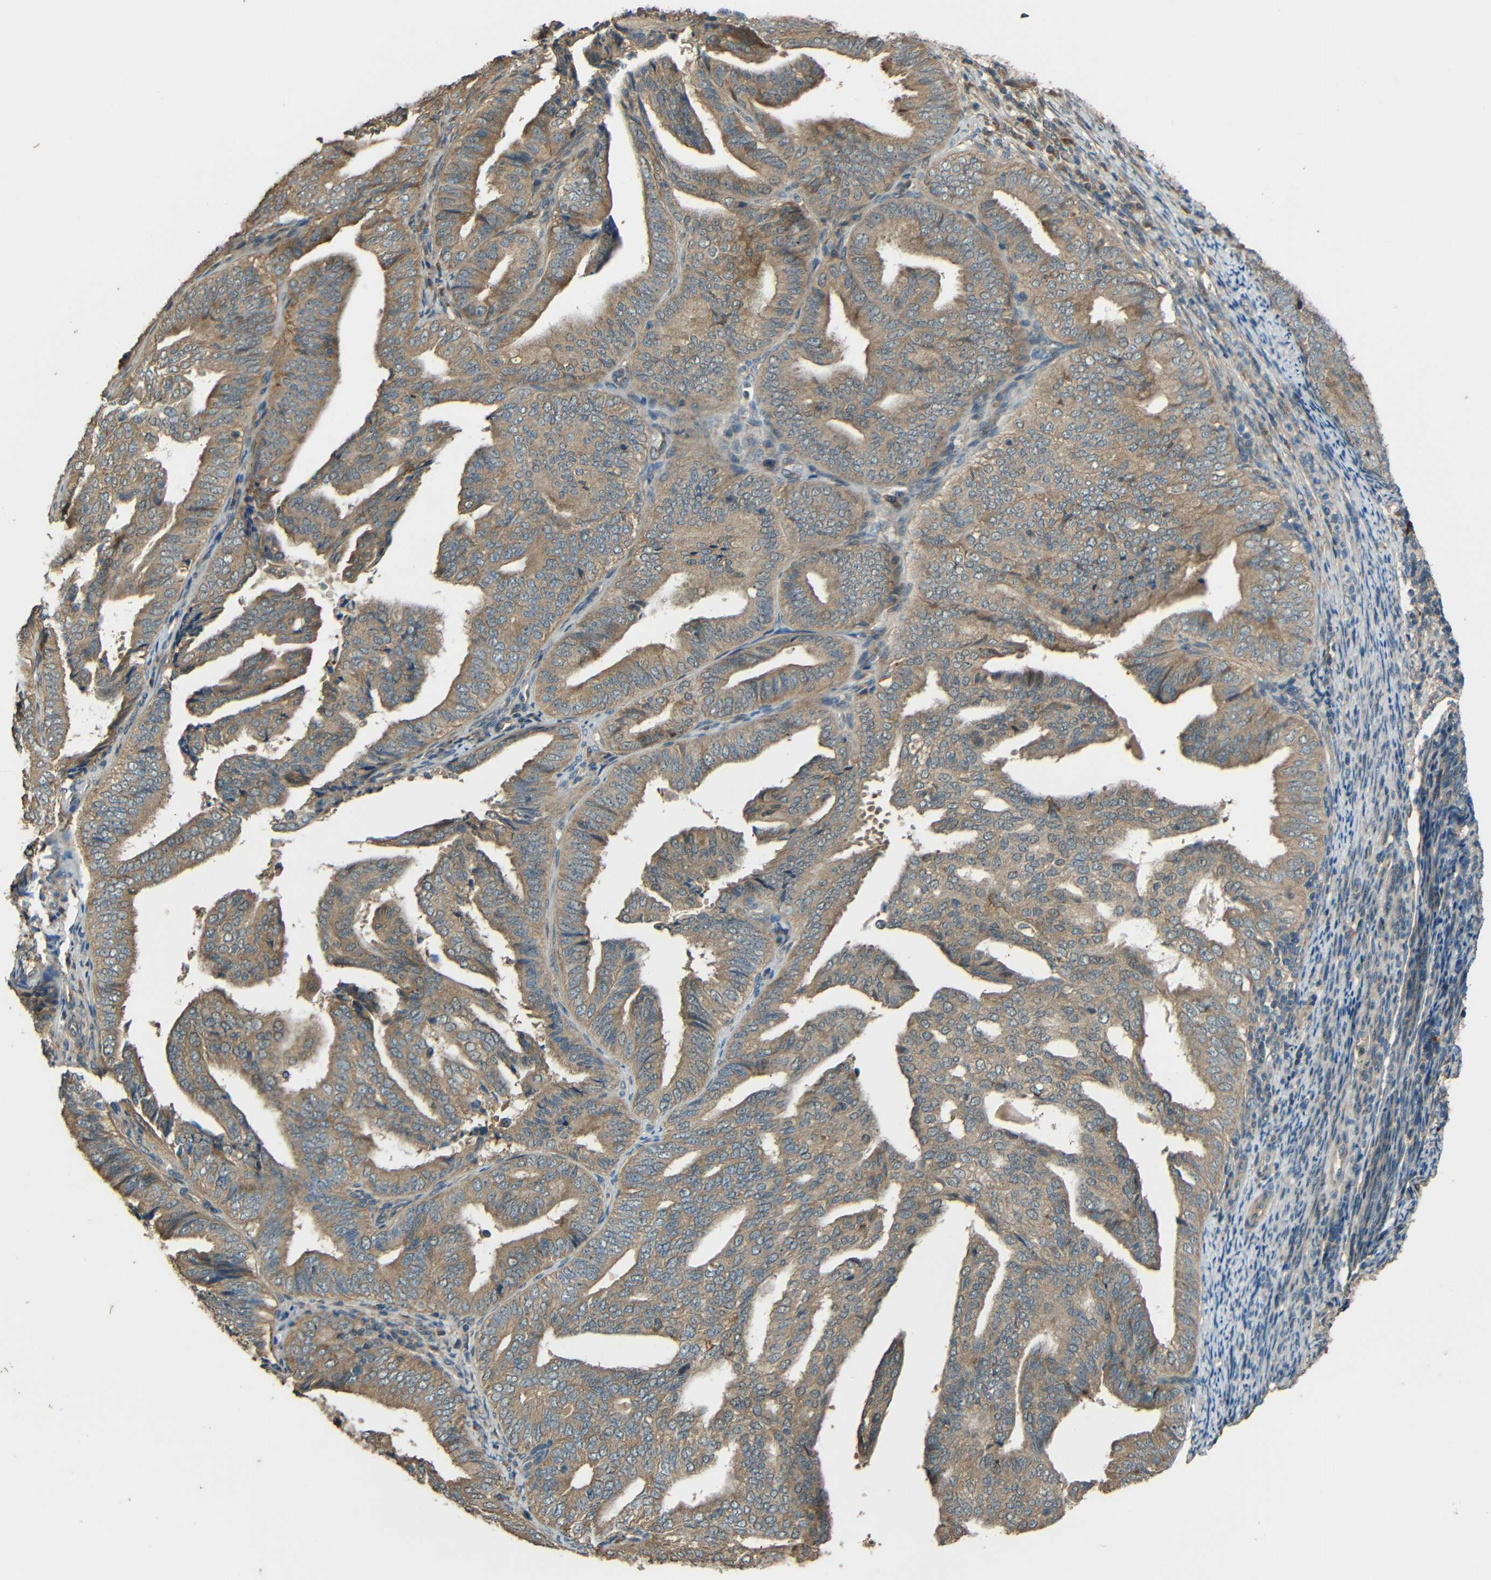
{"staining": {"intensity": "moderate", "quantity": ">75%", "location": "cytoplasmic/membranous"}, "tissue": "endometrial cancer", "cell_type": "Tumor cells", "image_type": "cancer", "snomed": [{"axis": "morphology", "description": "Adenocarcinoma, NOS"}, {"axis": "topography", "description": "Endometrium"}], "caption": "DAB (3,3'-diaminobenzidine) immunohistochemical staining of human endometrial cancer (adenocarcinoma) exhibits moderate cytoplasmic/membranous protein positivity in about >75% of tumor cells.", "gene": "ACACA", "patient": {"sex": "female", "age": 58}}